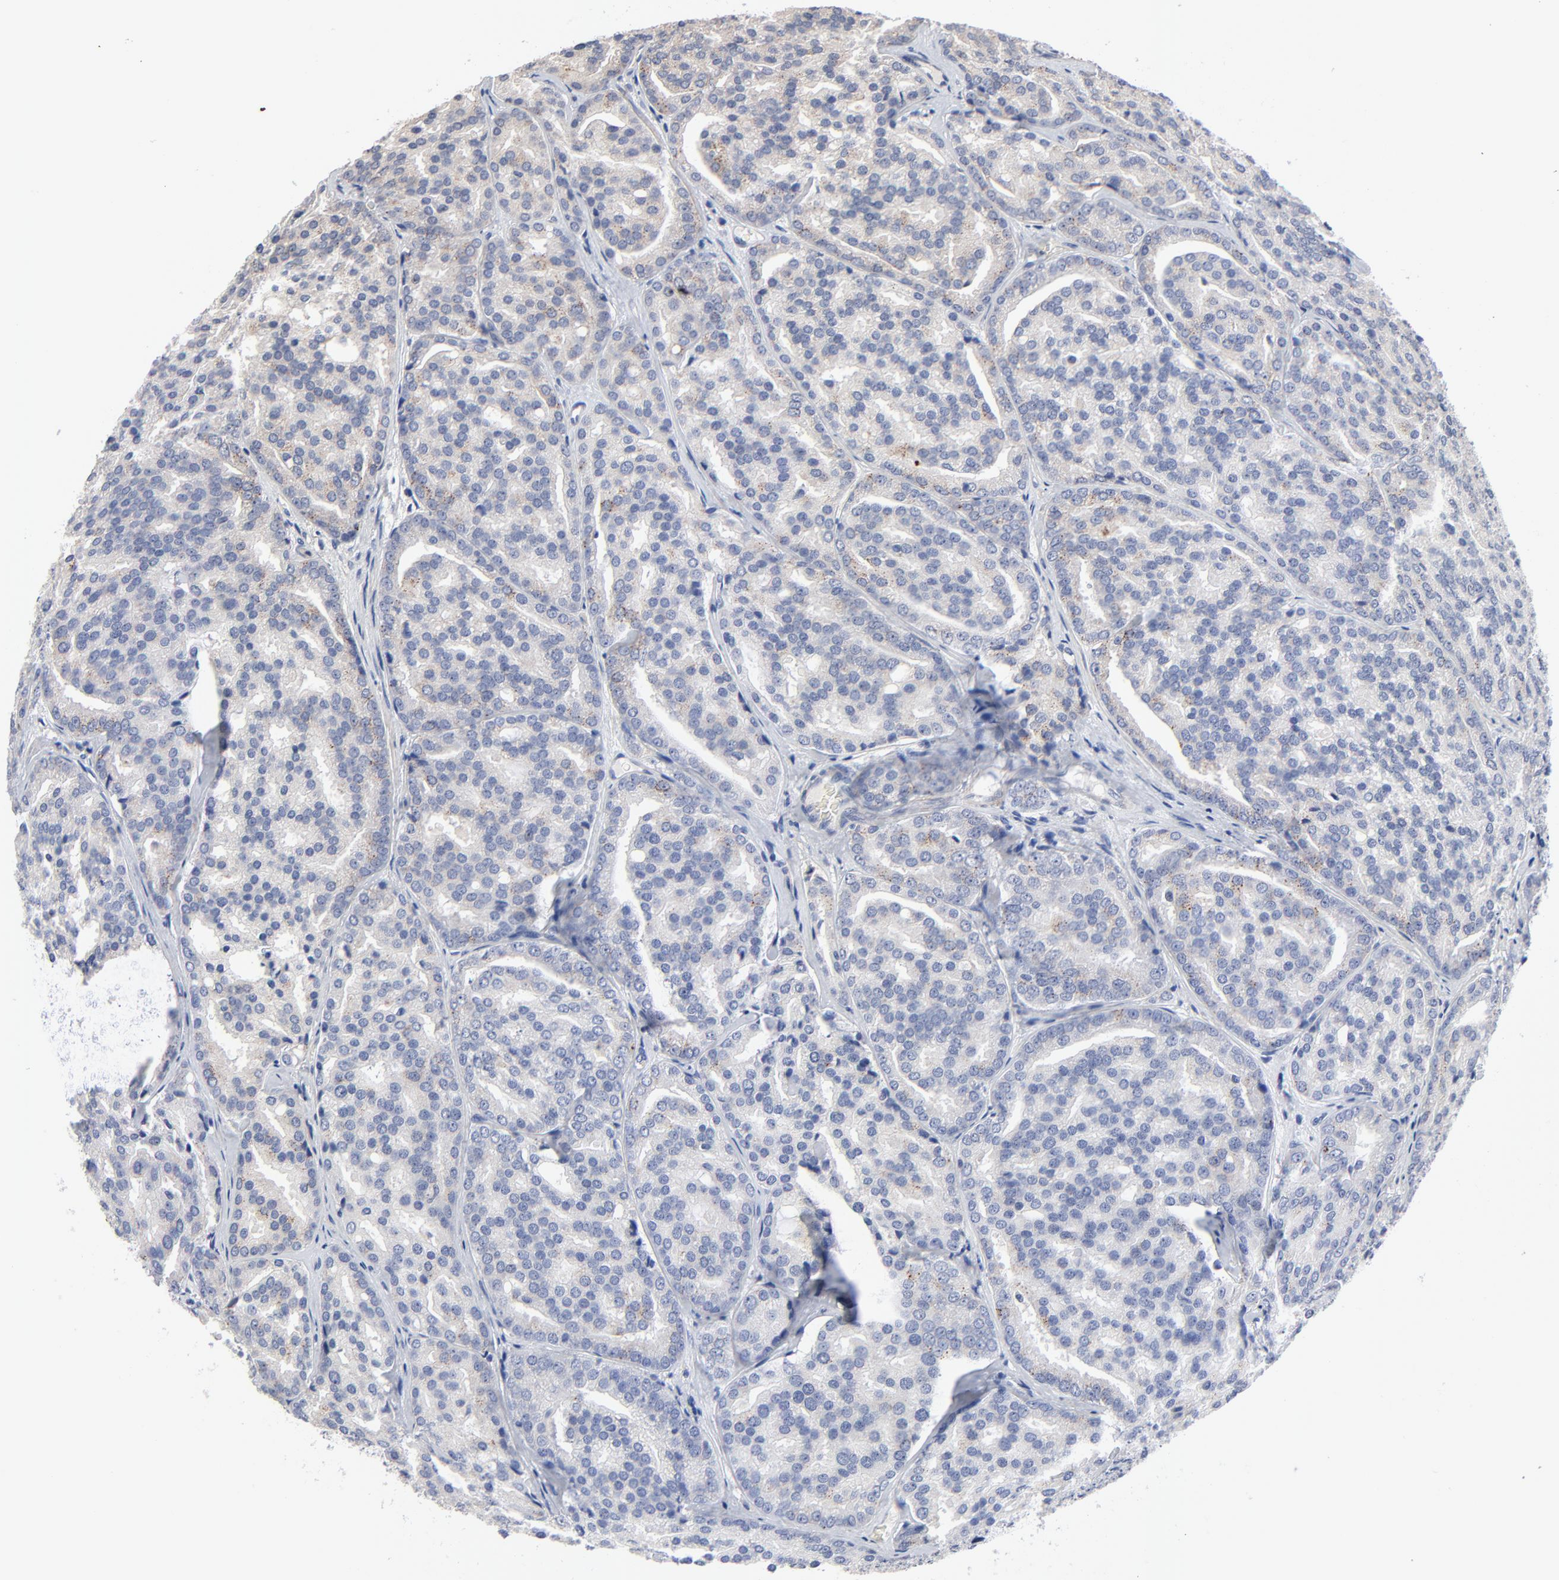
{"staining": {"intensity": "moderate", "quantity": "<25%", "location": "cytoplasmic/membranous"}, "tissue": "prostate cancer", "cell_type": "Tumor cells", "image_type": "cancer", "snomed": [{"axis": "morphology", "description": "Adenocarcinoma, High grade"}, {"axis": "topography", "description": "Prostate"}], "caption": "IHC (DAB) staining of prostate adenocarcinoma (high-grade) demonstrates moderate cytoplasmic/membranous protein positivity in about <25% of tumor cells.", "gene": "AADAC", "patient": {"sex": "male", "age": 64}}